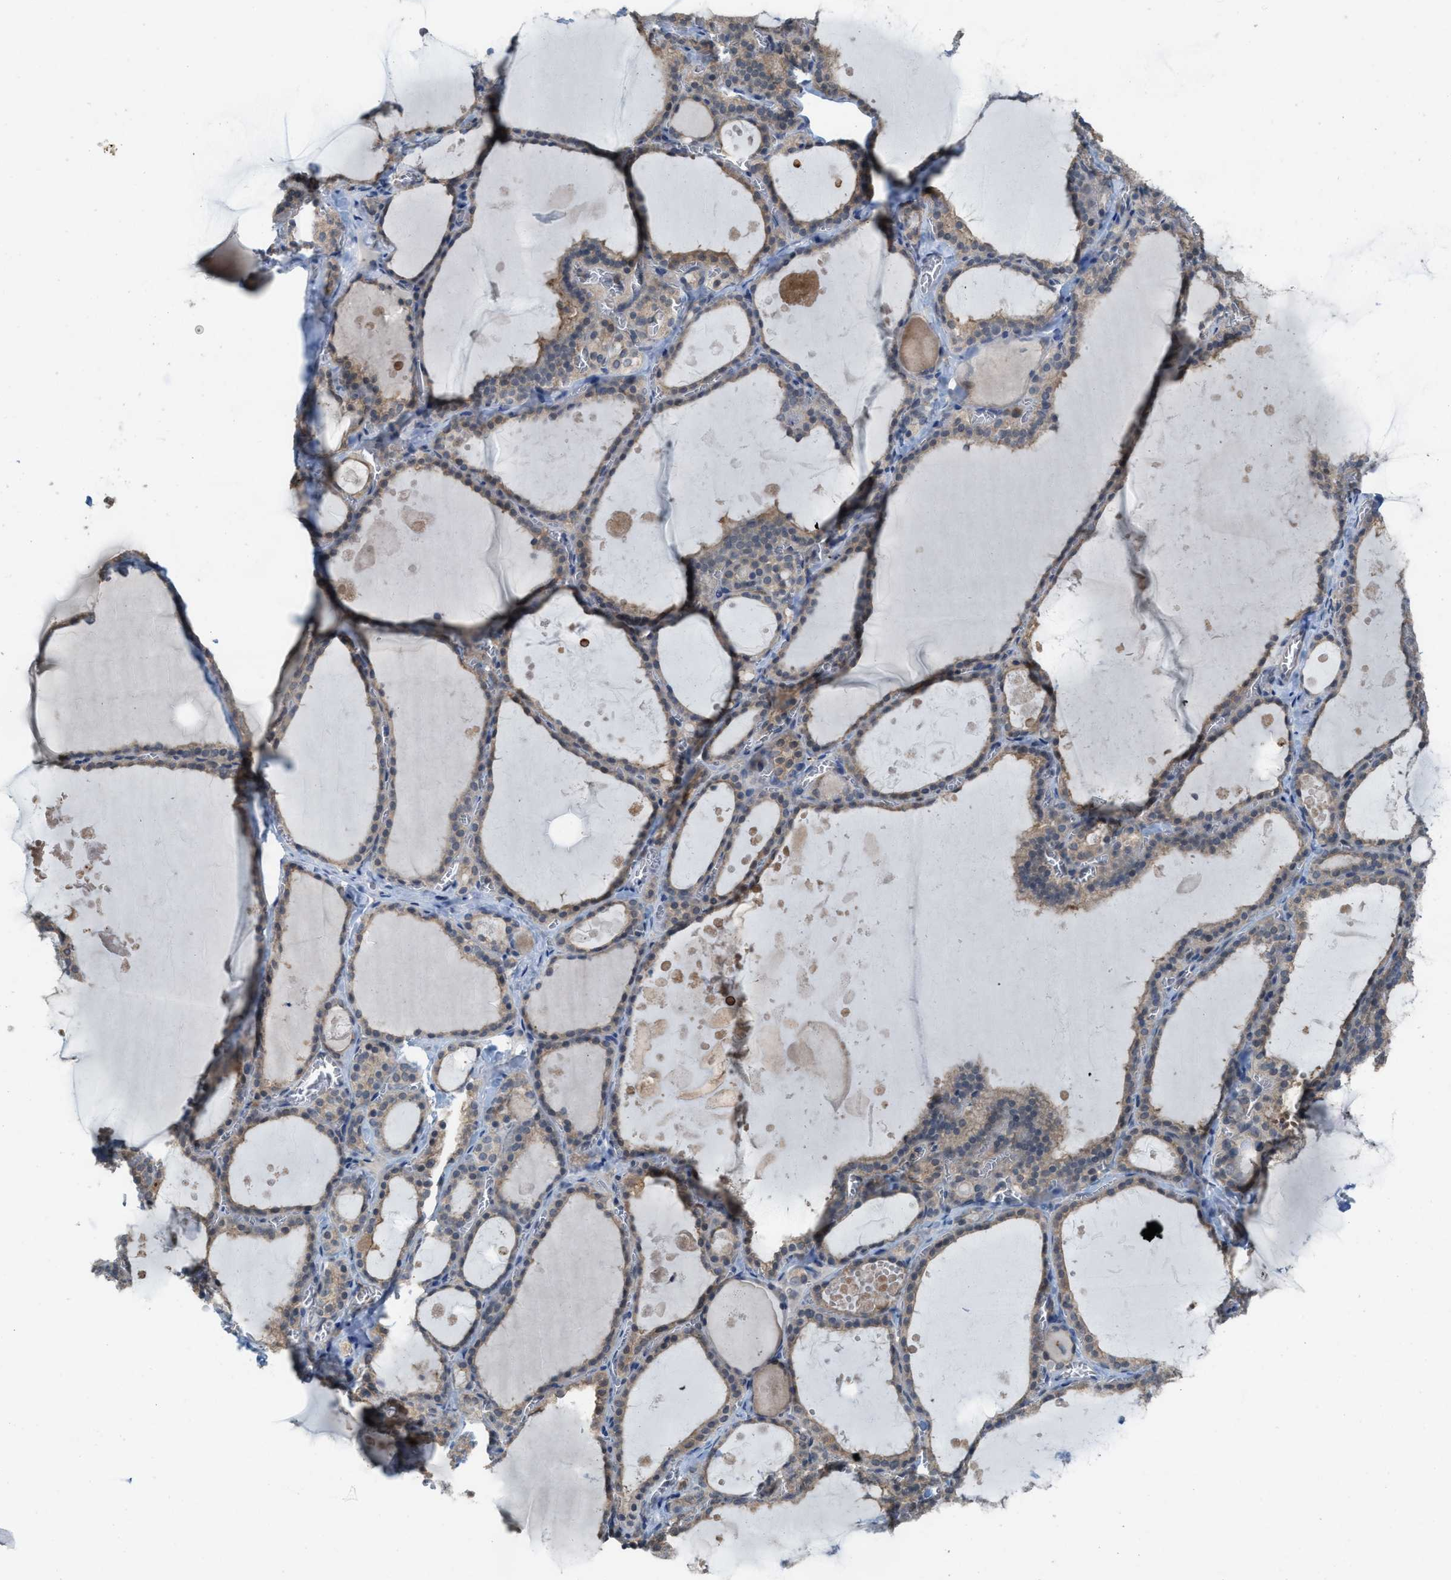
{"staining": {"intensity": "weak", "quantity": ">75%", "location": "cytoplasmic/membranous"}, "tissue": "thyroid gland", "cell_type": "Glandular cells", "image_type": "normal", "snomed": [{"axis": "morphology", "description": "Normal tissue, NOS"}, {"axis": "topography", "description": "Thyroid gland"}], "caption": "Immunohistochemical staining of normal human thyroid gland reveals >75% levels of weak cytoplasmic/membranous protein expression in about >75% of glandular cells.", "gene": "PLAA", "patient": {"sex": "male", "age": 56}}